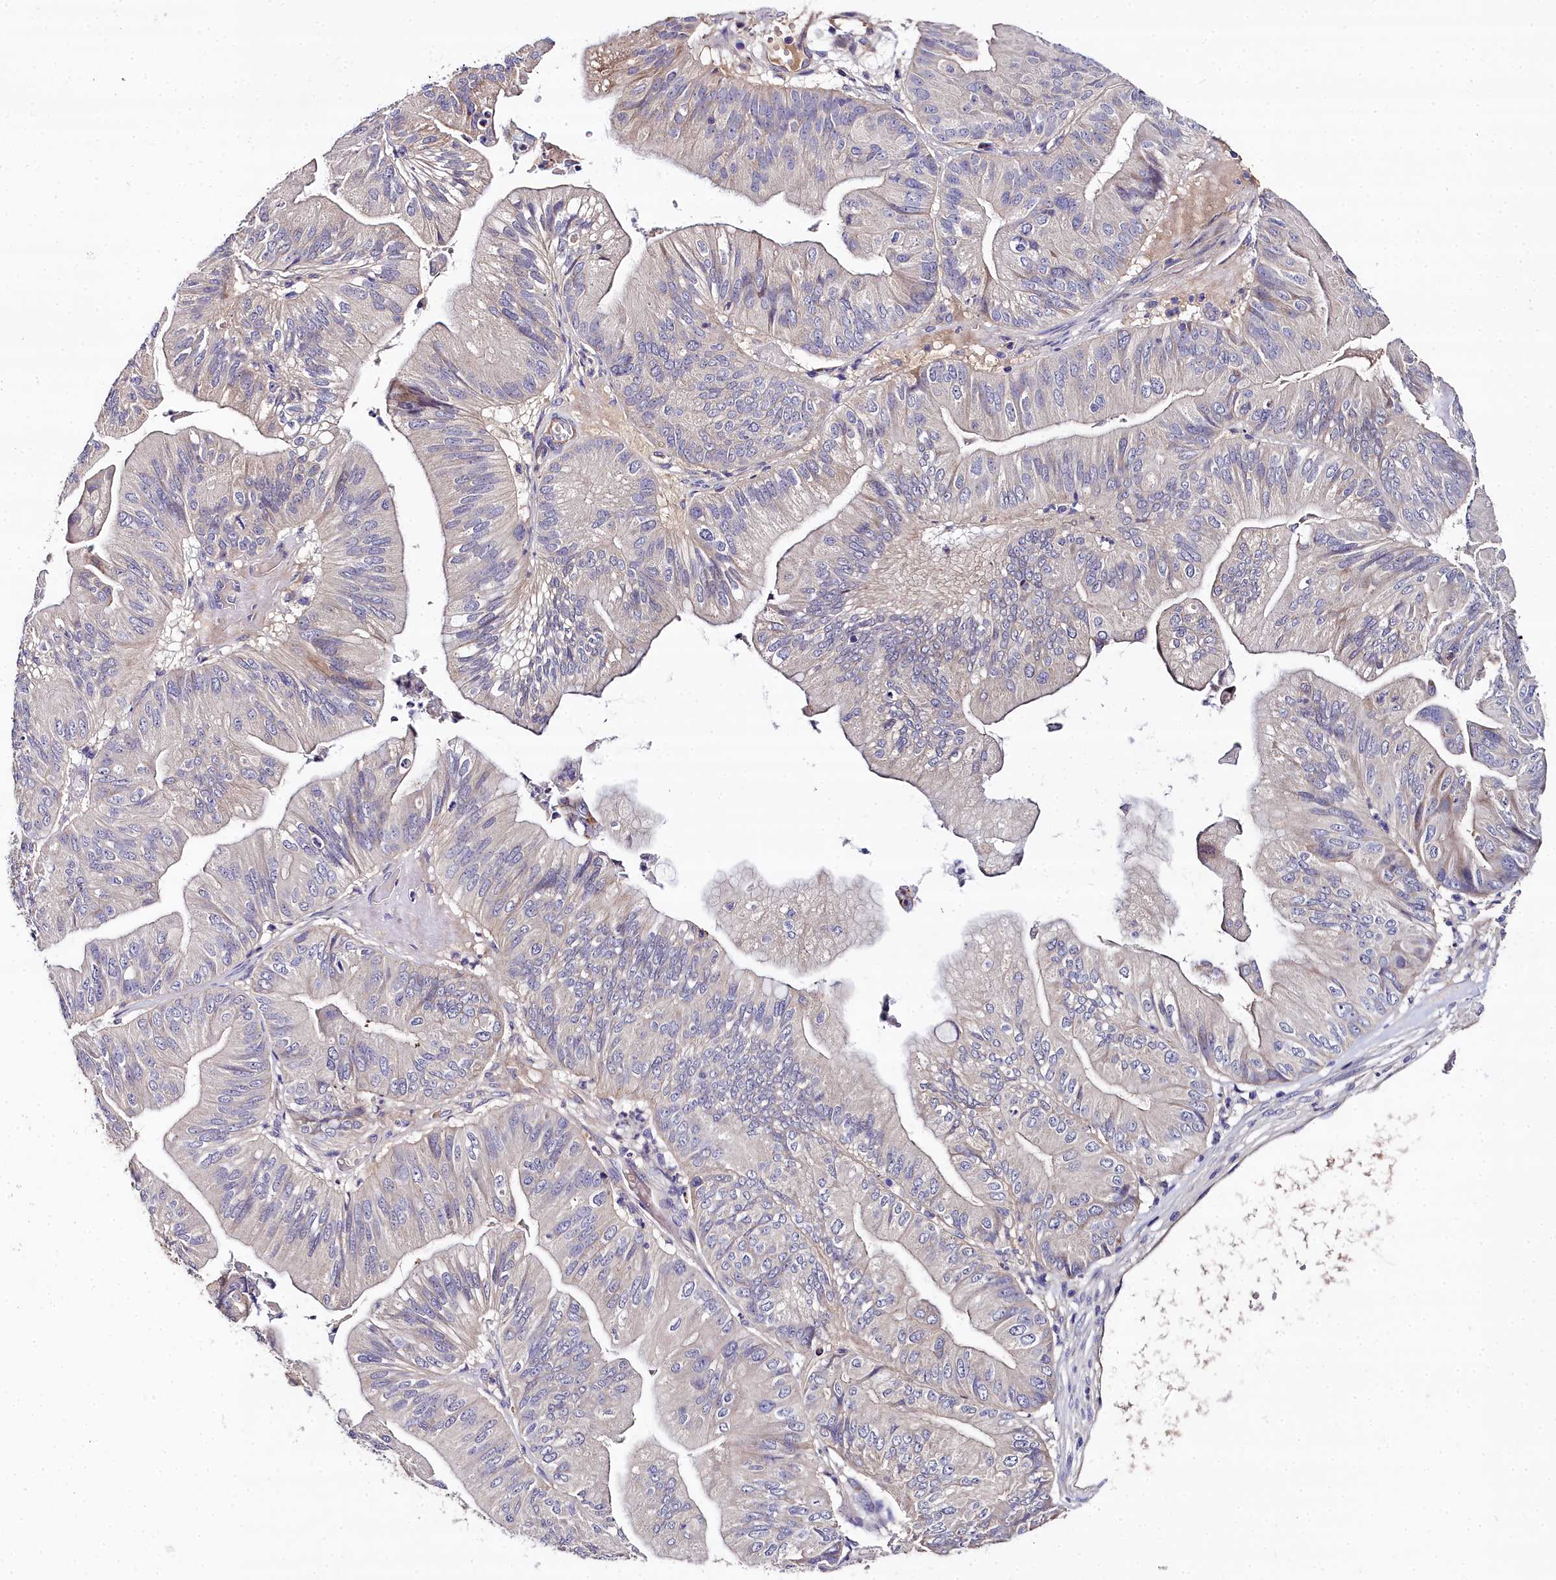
{"staining": {"intensity": "negative", "quantity": "none", "location": "none"}, "tissue": "ovarian cancer", "cell_type": "Tumor cells", "image_type": "cancer", "snomed": [{"axis": "morphology", "description": "Cystadenocarcinoma, mucinous, NOS"}, {"axis": "topography", "description": "Ovary"}], "caption": "Protein analysis of ovarian mucinous cystadenocarcinoma shows no significant positivity in tumor cells. (Brightfield microscopy of DAB immunohistochemistry at high magnification).", "gene": "NT5M", "patient": {"sex": "female", "age": 61}}